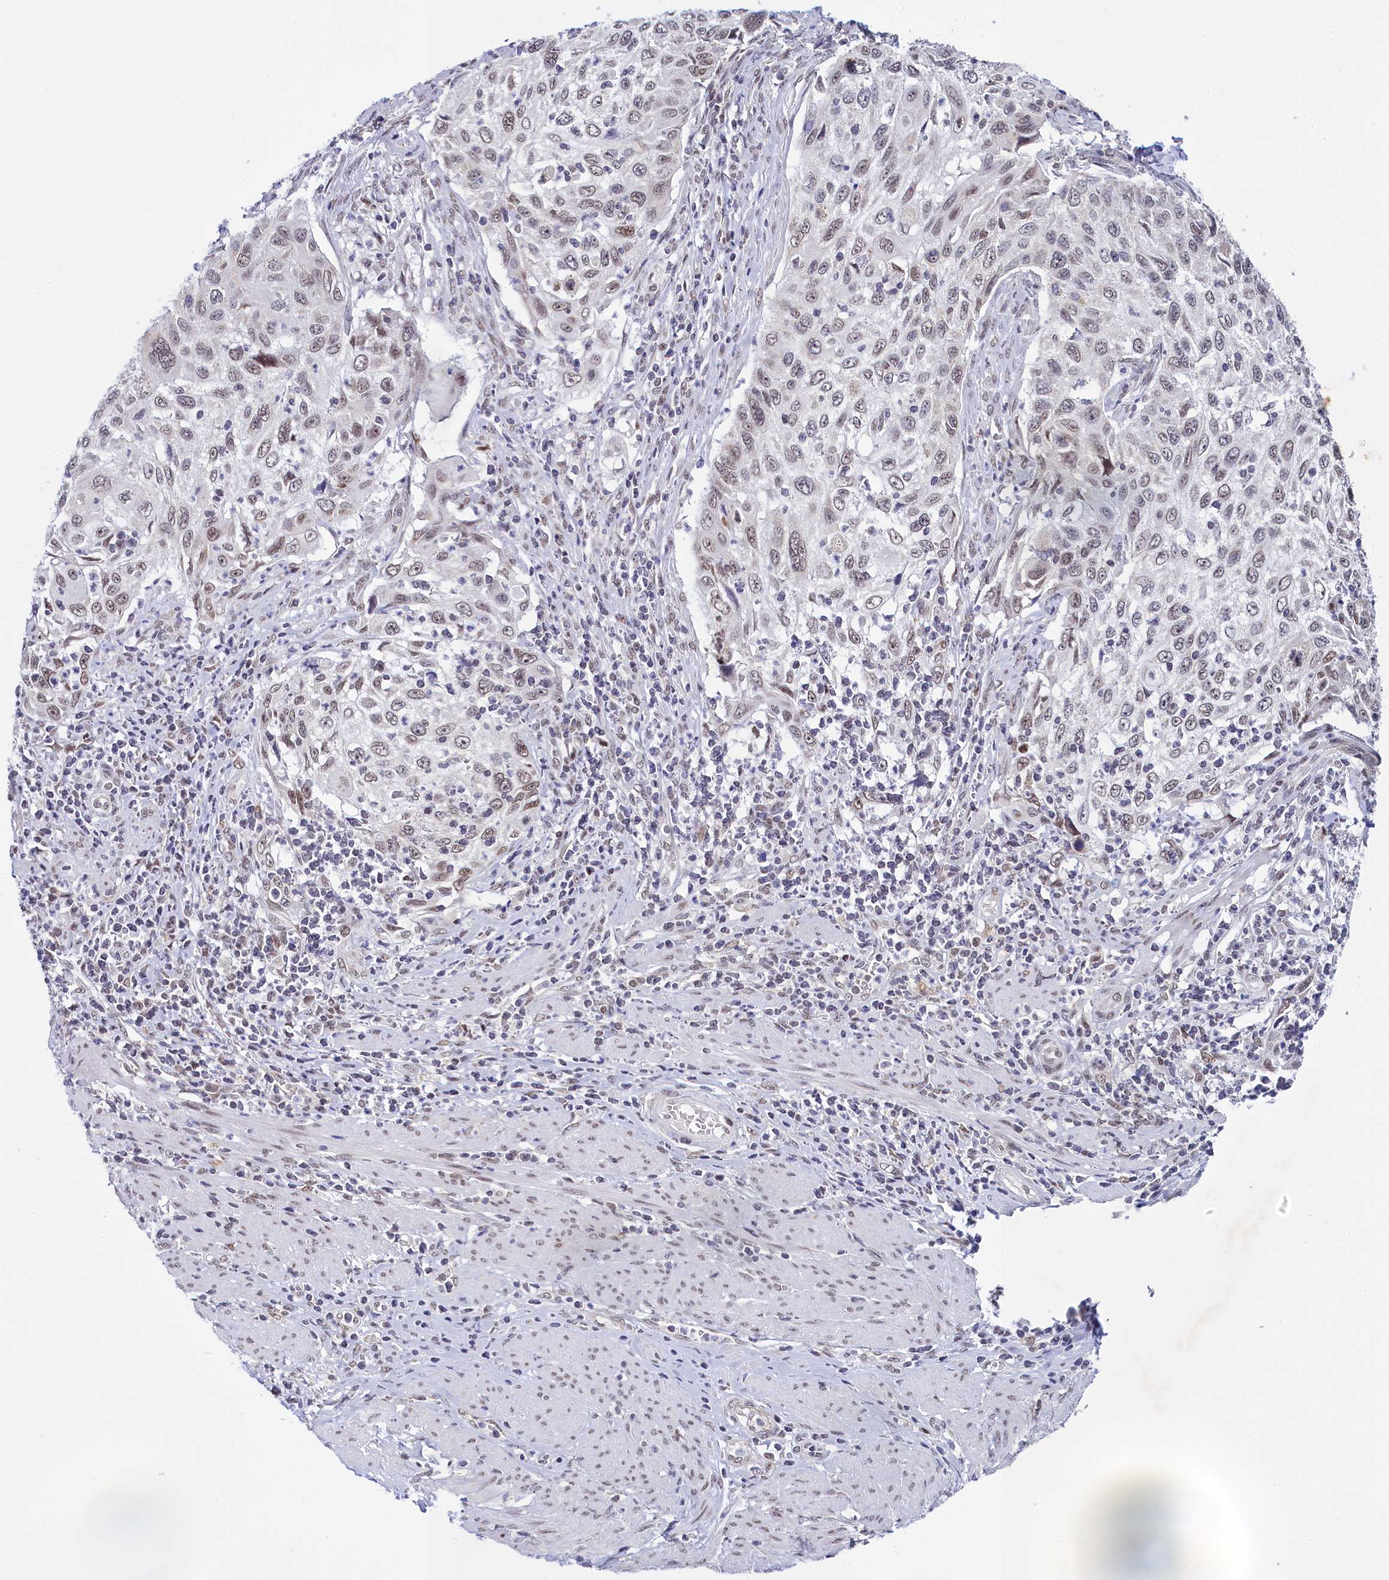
{"staining": {"intensity": "weak", "quantity": "25%-75%", "location": "nuclear"}, "tissue": "cervical cancer", "cell_type": "Tumor cells", "image_type": "cancer", "snomed": [{"axis": "morphology", "description": "Squamous cell carcinoma, NOS"}, {"axis": "topography", "description": "Cervix"}], "caption": "Squamous cell carcinoma (cervical) stained with a brown dye shows weak nuclear positive staining in about 25%-75% of tumor cells.", "gene": "PPHLN1", "patient": {"sex": "female", "age": 70}}